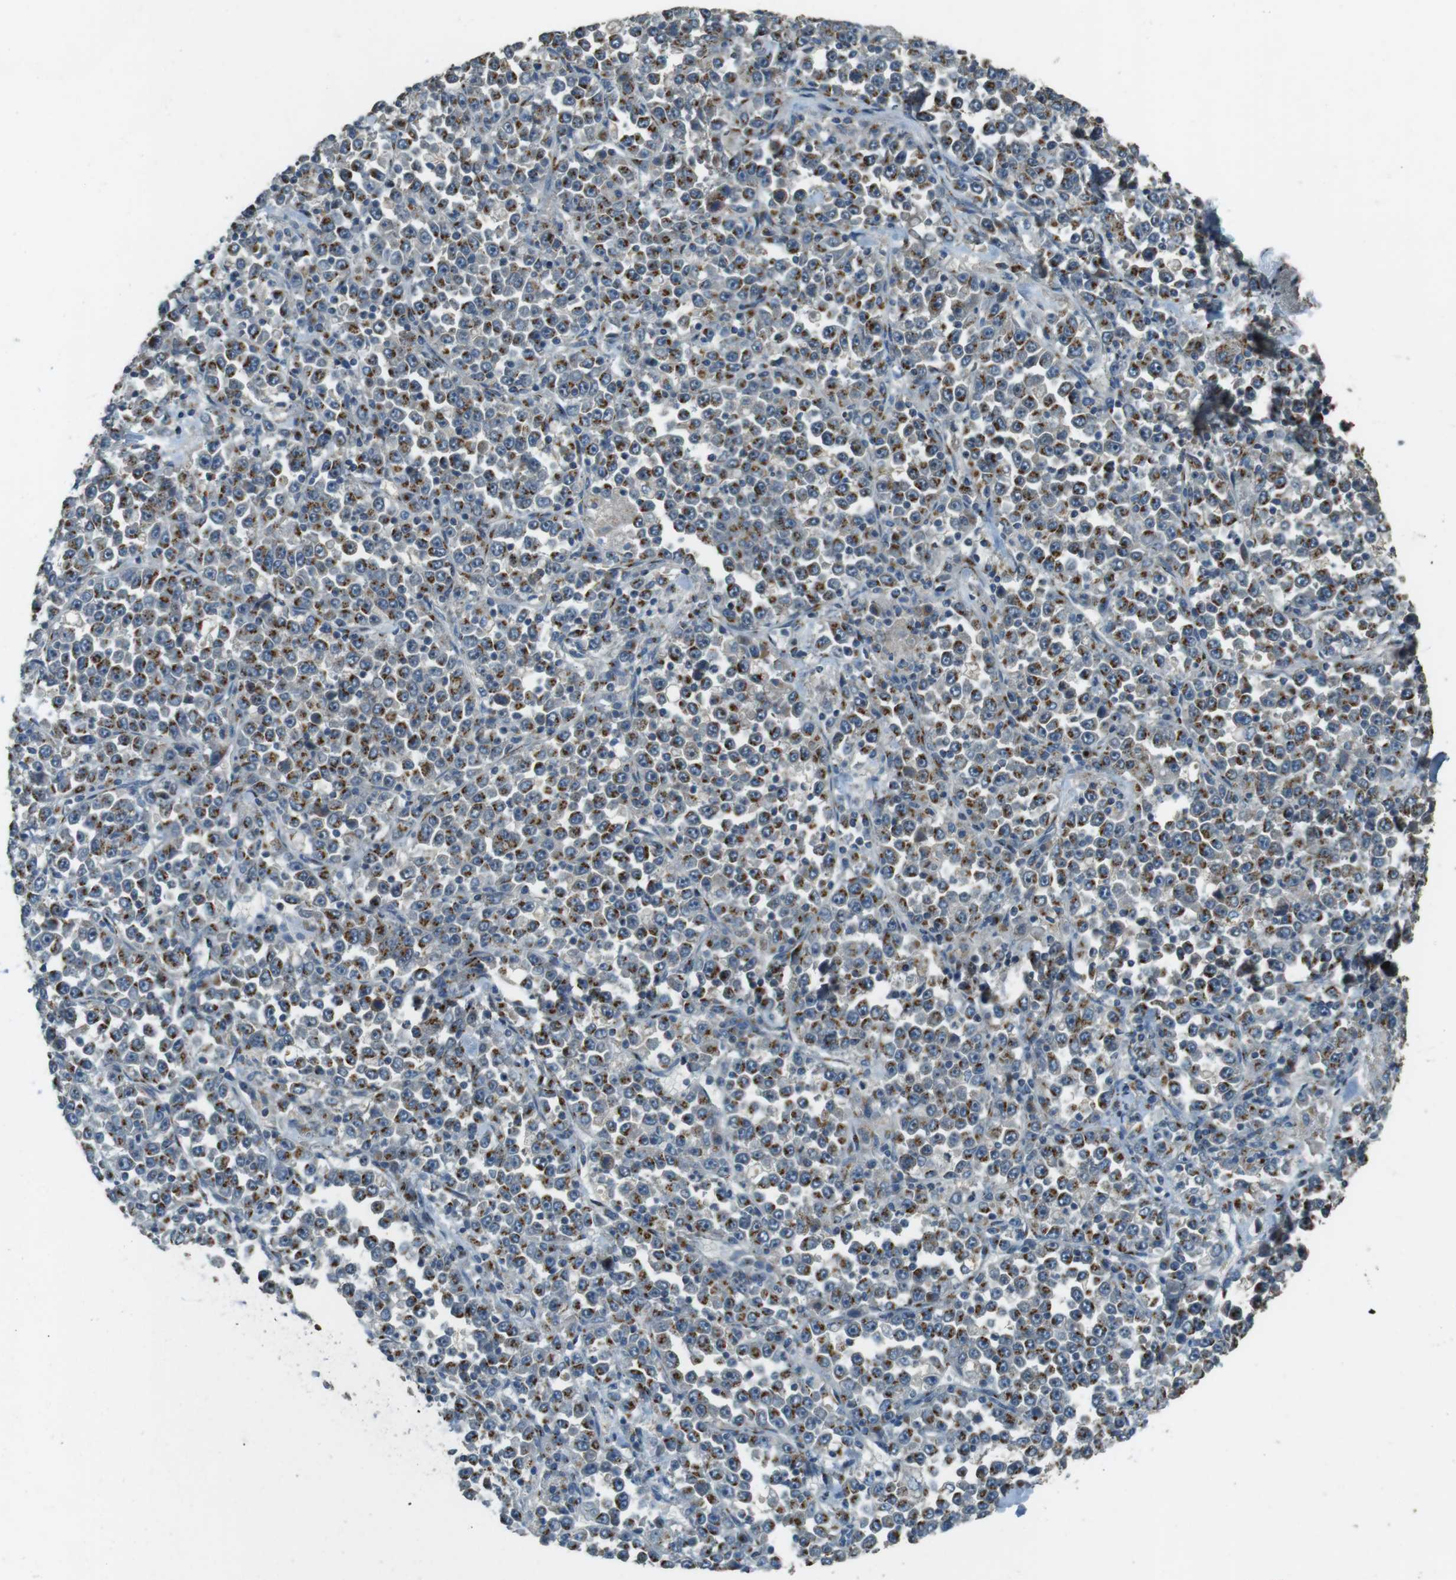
{"staining": {"intensity": "moderate", "quantity": ">75%", "location": "cytoplasmic/membranous"}, "tissue": "stomach cancer", "cell_type": "Tumor cells", "image_type": "cancer", "snomed": [{"axis": "morphology", "description": "Normal tissue, NOS"}, {"axis": "morphology", "description": "Adenocarcinoma, NOS"}, {"axis": "topography", "description": "Stomach, upper"}, {"axis": "topography", "description": "Stomach"}], "caption": "An image of stomach cancer stained for a protein shows moderate cytoplasmic/membranous brown staining in tumor cells.", "gene": "TMEM115", "patient": {"sex": "male", "age": 59}}